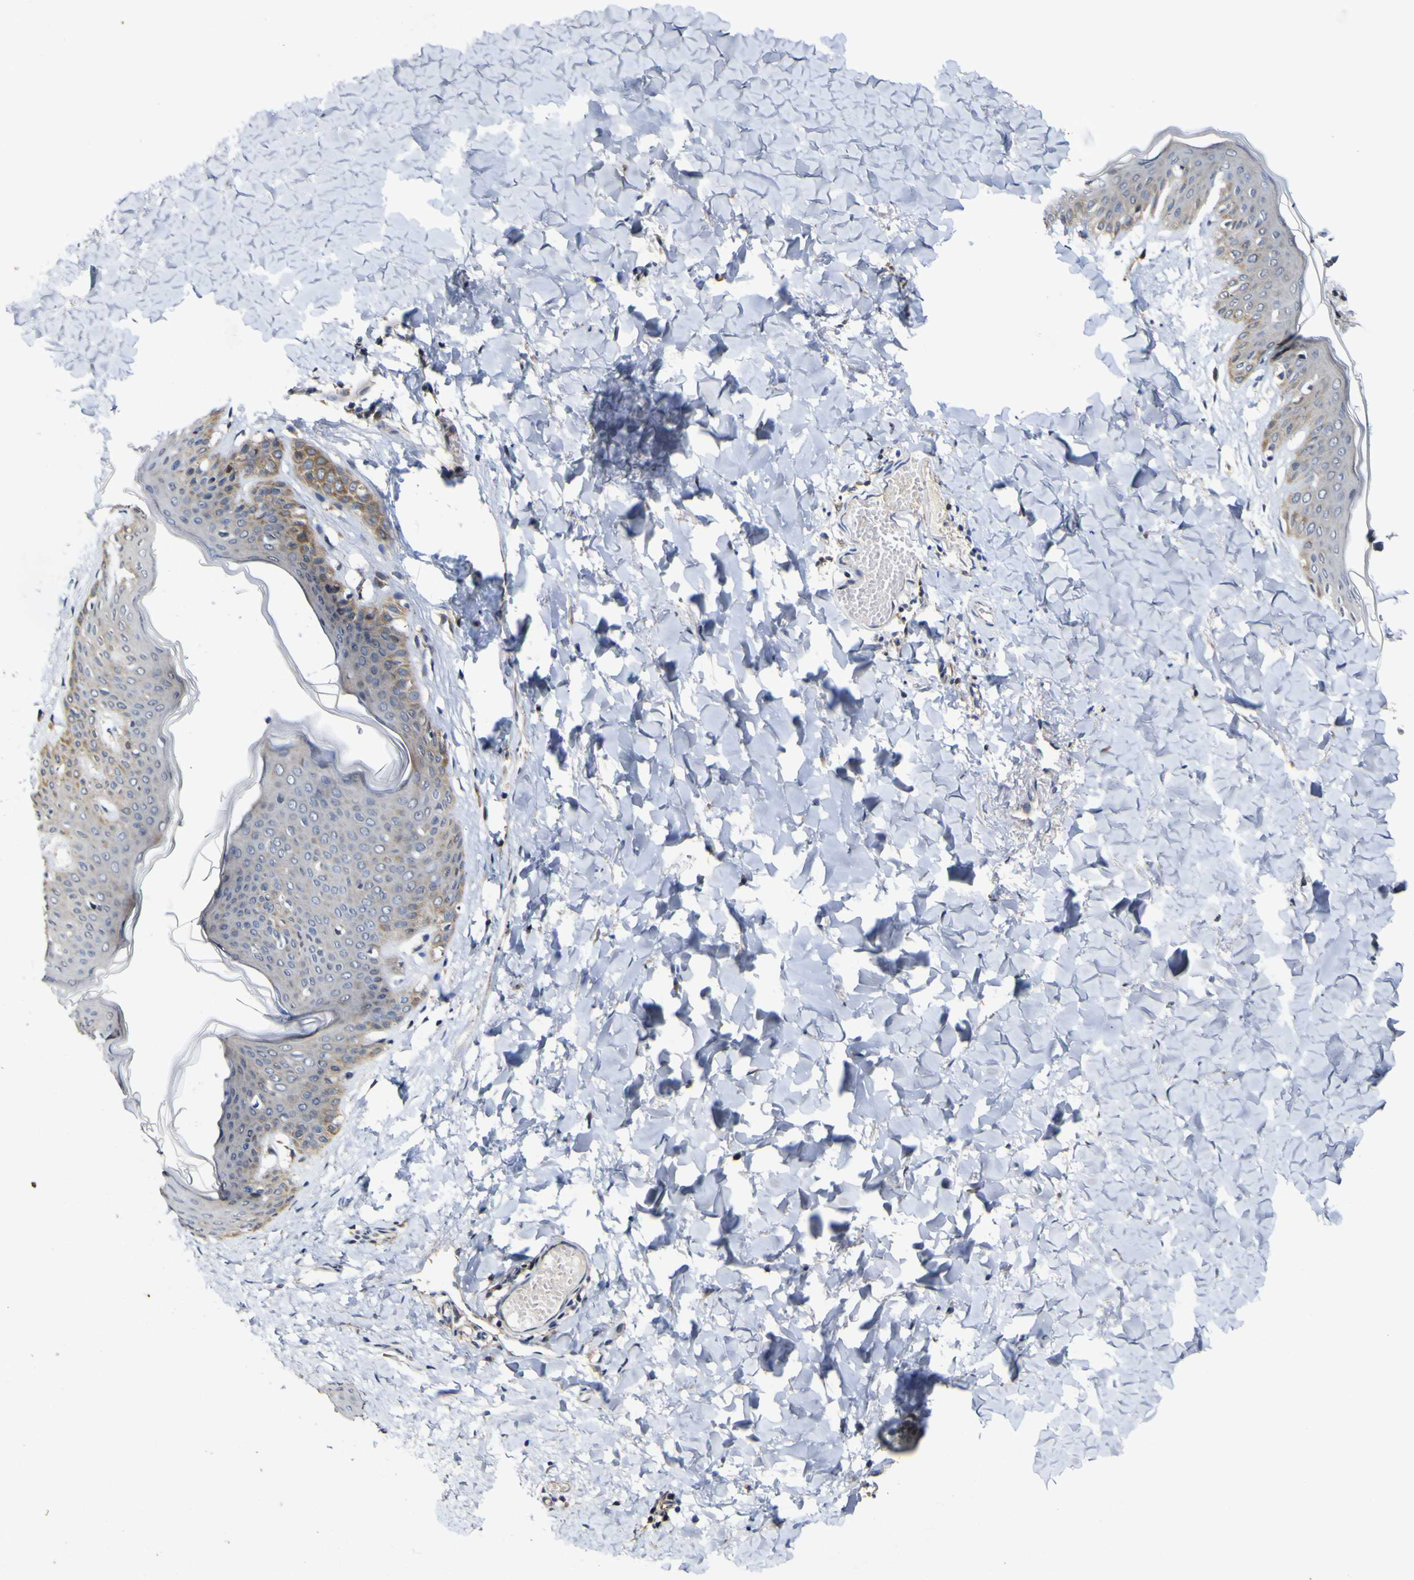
{"staining": {"intensity": "moderate", "quantity": "25%-75%", "location": "cytoplasmic/membranous"}, "tissue": "skin", "cell_type": "Fibroblasts", "image_type": "normal", "snomed": [{"axis": "morphology", "description": "Normal tissue, NOS"}, {"axis": "topography", "description": "Skin"}], "caption": "Protein staining of benign skin demonstrates moderate cytoplasmic/membranous staining in approximately 25%-75% of fibroblasts.", "gene": "CCL2", "patient": {"sex": "female", "age": 17}}